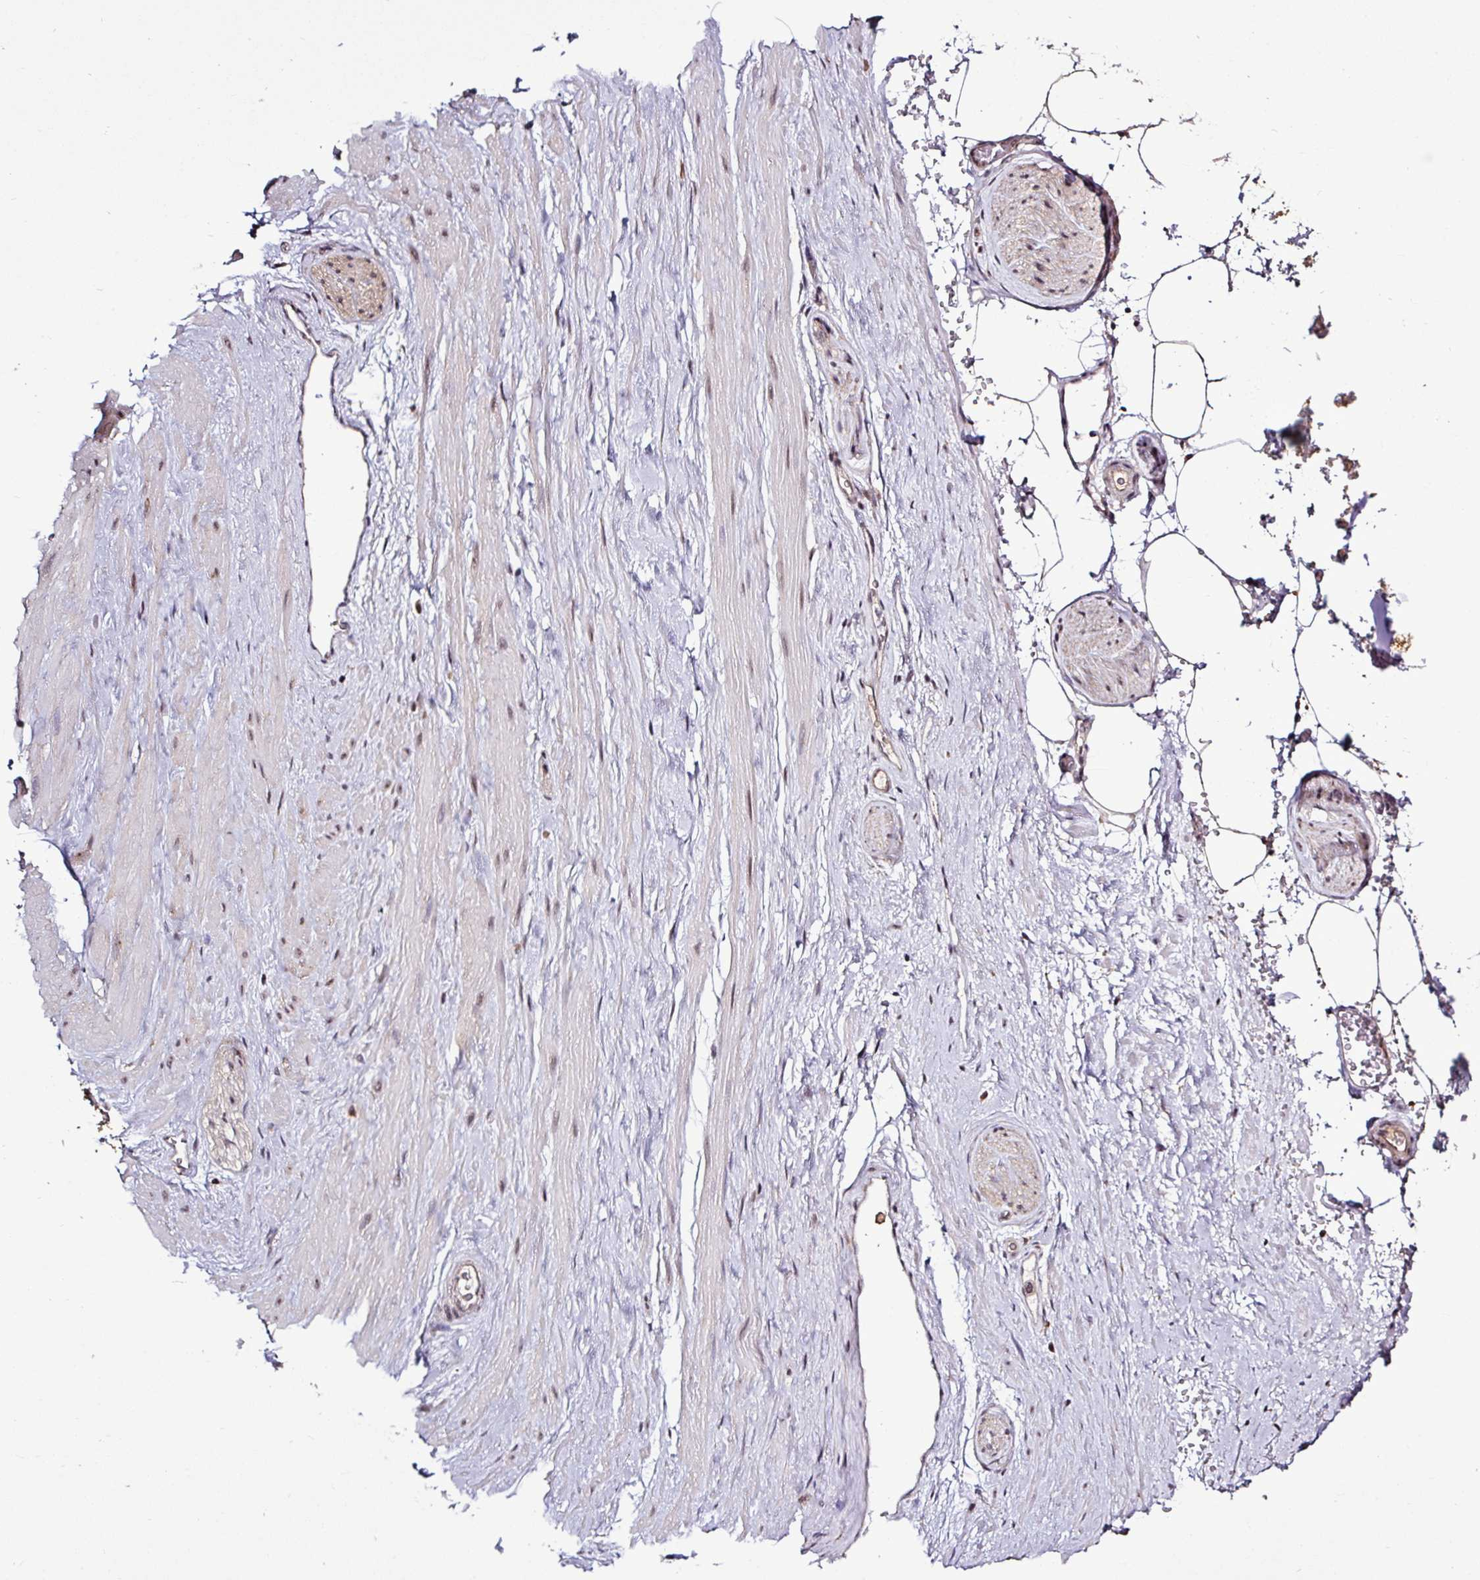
{"staining": {"intensity": "moderate", "quantity": "25%-75%", "location": "nuclear"}, "tissue": "soft tissue", "cell_type": "Fibroblasts", "image_type": "normal", "snomed": [{"axis": "morphology", "description": "Normal tissue, NOS"}, {"axis": "topography", "description": "Prostate"}, {"axis": "topography", "description": "Peripheral nerve tissue"}], "caption": "The image shows a brown stain indicating the presence of a protein in the nuclear of fibroblasts in soft tissue. Using DAB (brown) and hematoxylin (blue) stains, captured at high magnification using brightfield microscopy.", "gene": "ITPKC", "patient": {"sex": "male", "age": 61}}